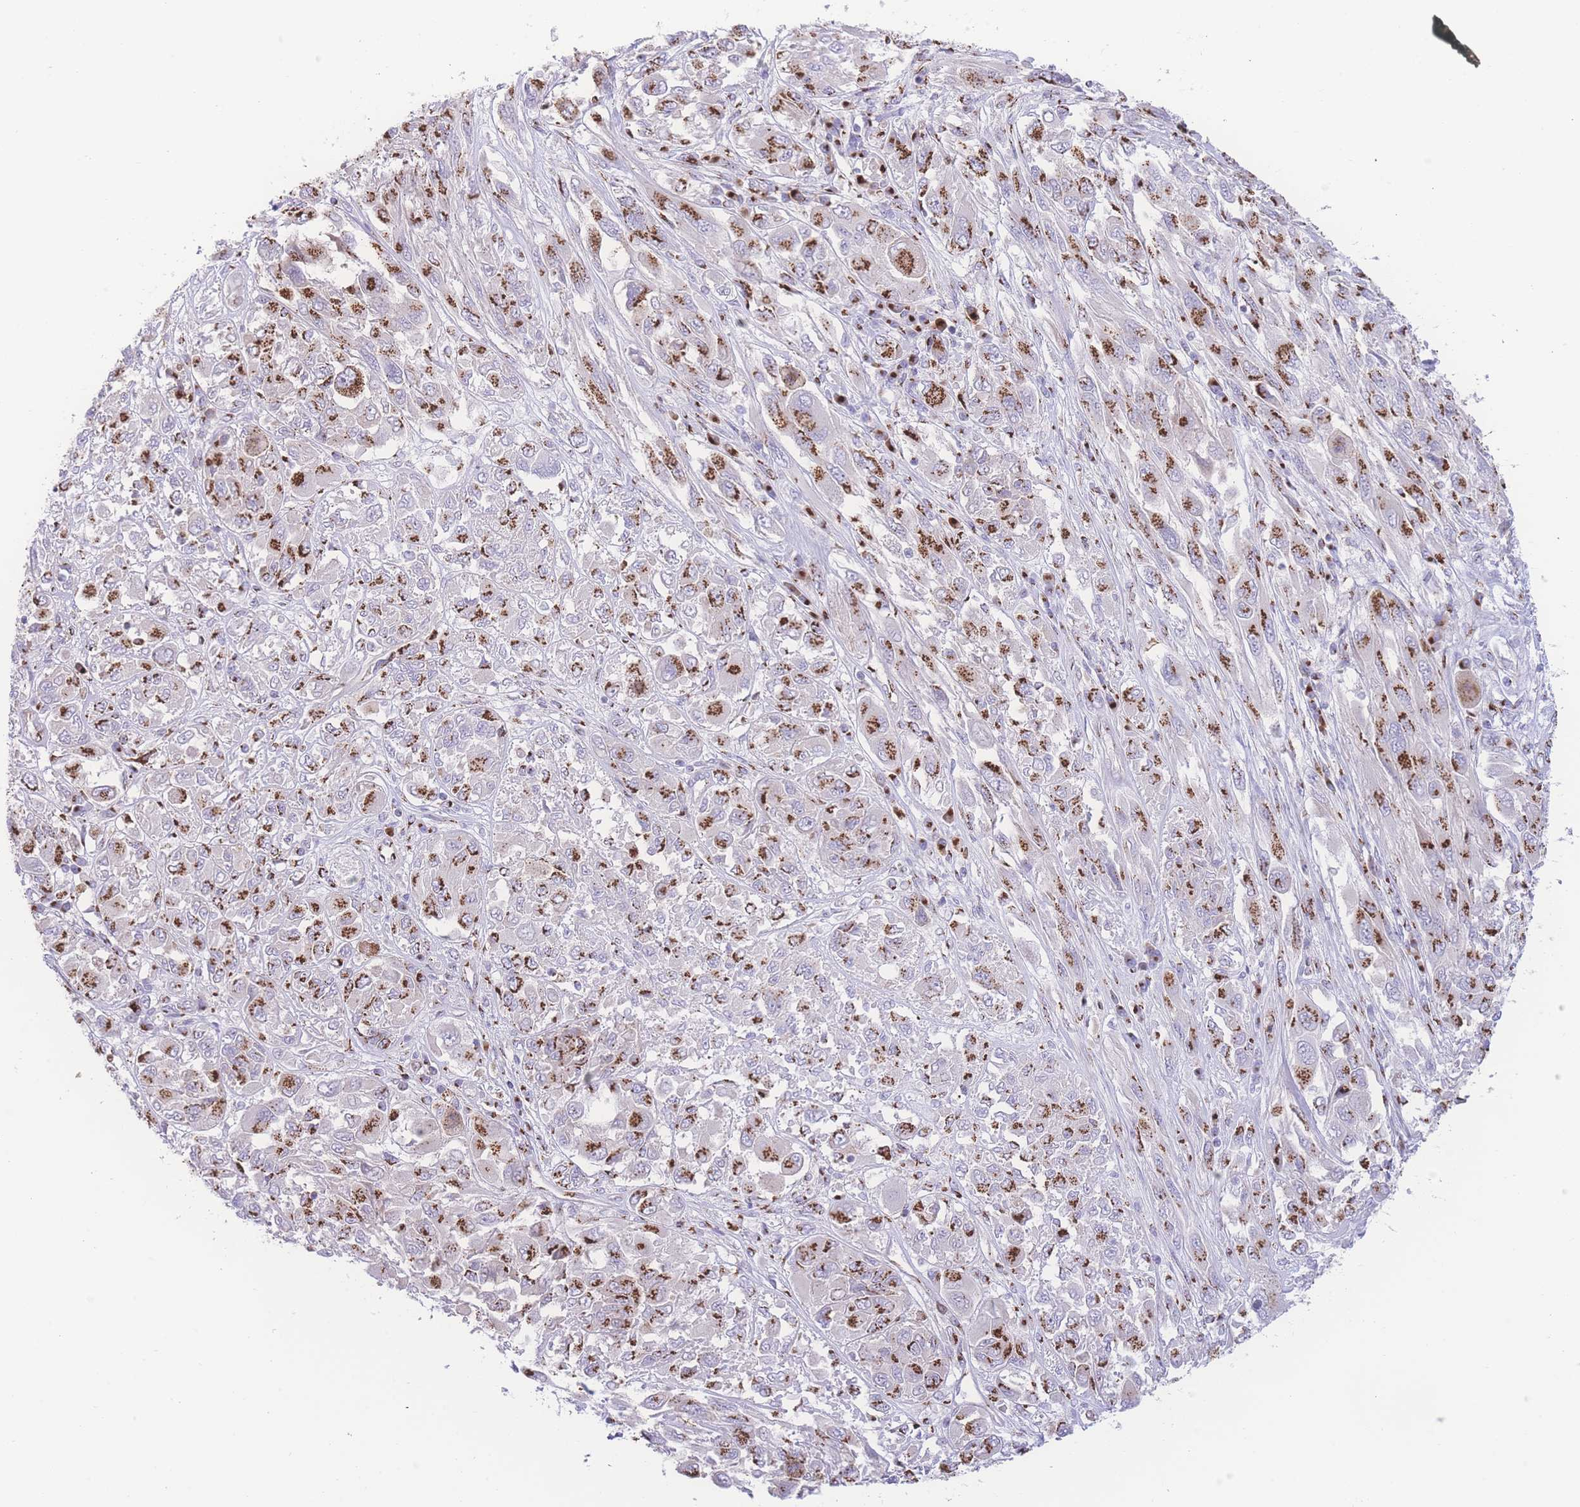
{"staining": {"intensity": "strong", "quantity": ">75%", "location": "cytoplasmic/membranous"}, "tissue": "melanoma", "cell_type": "Tumor cells", "image_type": "cancer", "snomed": [{"axis": "morphology", "description": "Malignant melanoma, NOS"}, {"axis": "topography", "description": "Skin"}], "caption": "IHC (DAB (3,3'-diaminobenzidine)) staining of malignant melanoma reveals strong cytoplasmic/membranous protein positivity in approximately >75% of tumor cells.", "gene": "GOLM2", "patient": {"sex": "female", "age": 91}}